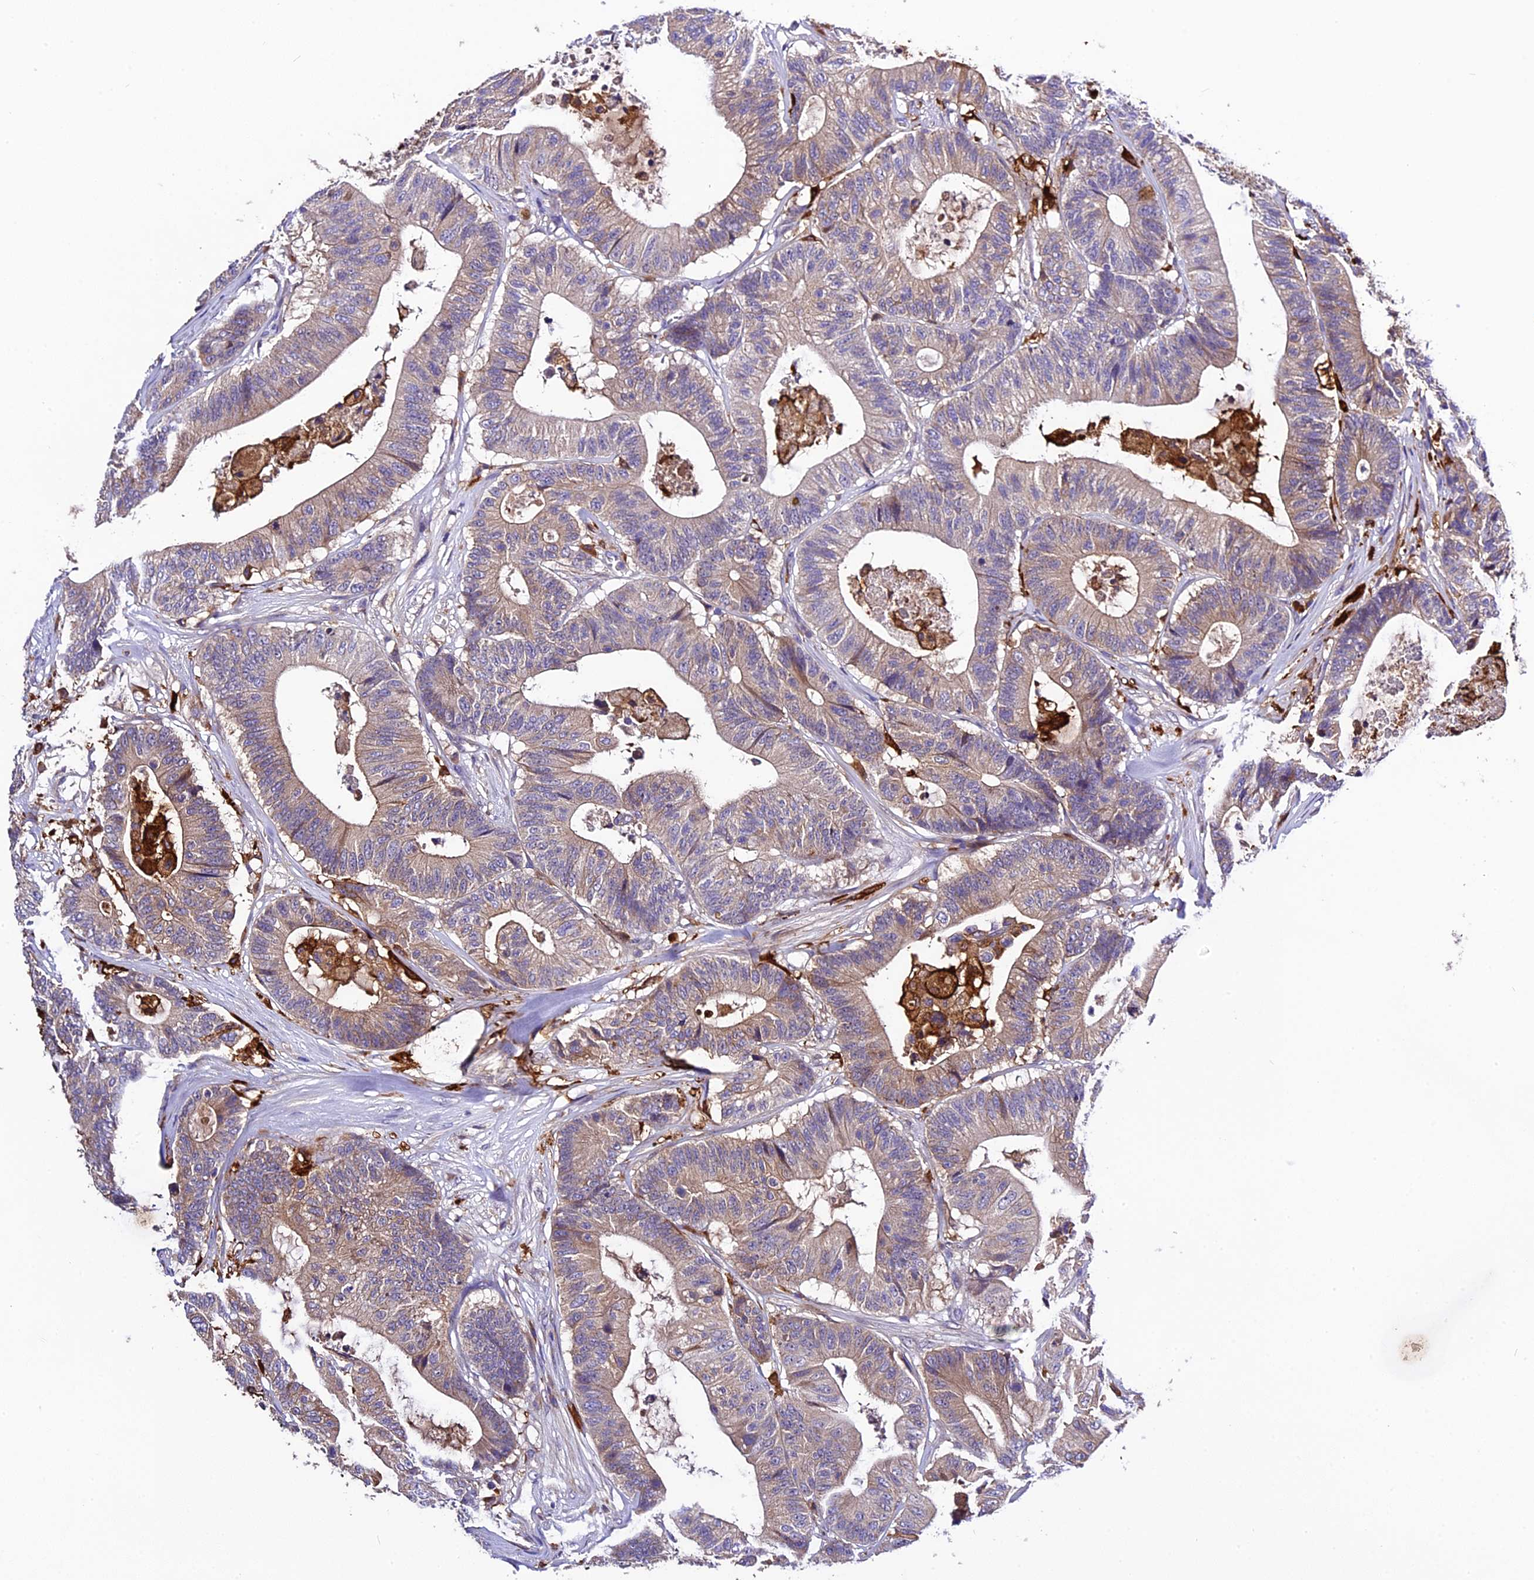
{"staining": {"intensity": "weak", "quantity": "25%-75%", "location": "cytoplasmic/membranous"}, "tissue": "colorectal cancer", "cell_type": "Tumor cells", "image_type": "cancer", "snomed": [{"axis": "morphology", "description": "Adenocarcinoma, NOS"}, {"axis": "topography", "description": "Colon"}], "caption": "IHC staining of adenocarcinoma (colorectal), which reveals low levels of weak cytoplasmic/membranous staining in about 25%-75% of tumor cells indicating weak cytoplasmic/membranous protein staining. The staining was performed using DAB (3,3'-diaminobenzidine) (brown) for protein detection and nuclei were counterstained in hematoxylin (blue).", "gene": "CILP2", "patient": {"sex": "female", "age": 84}}